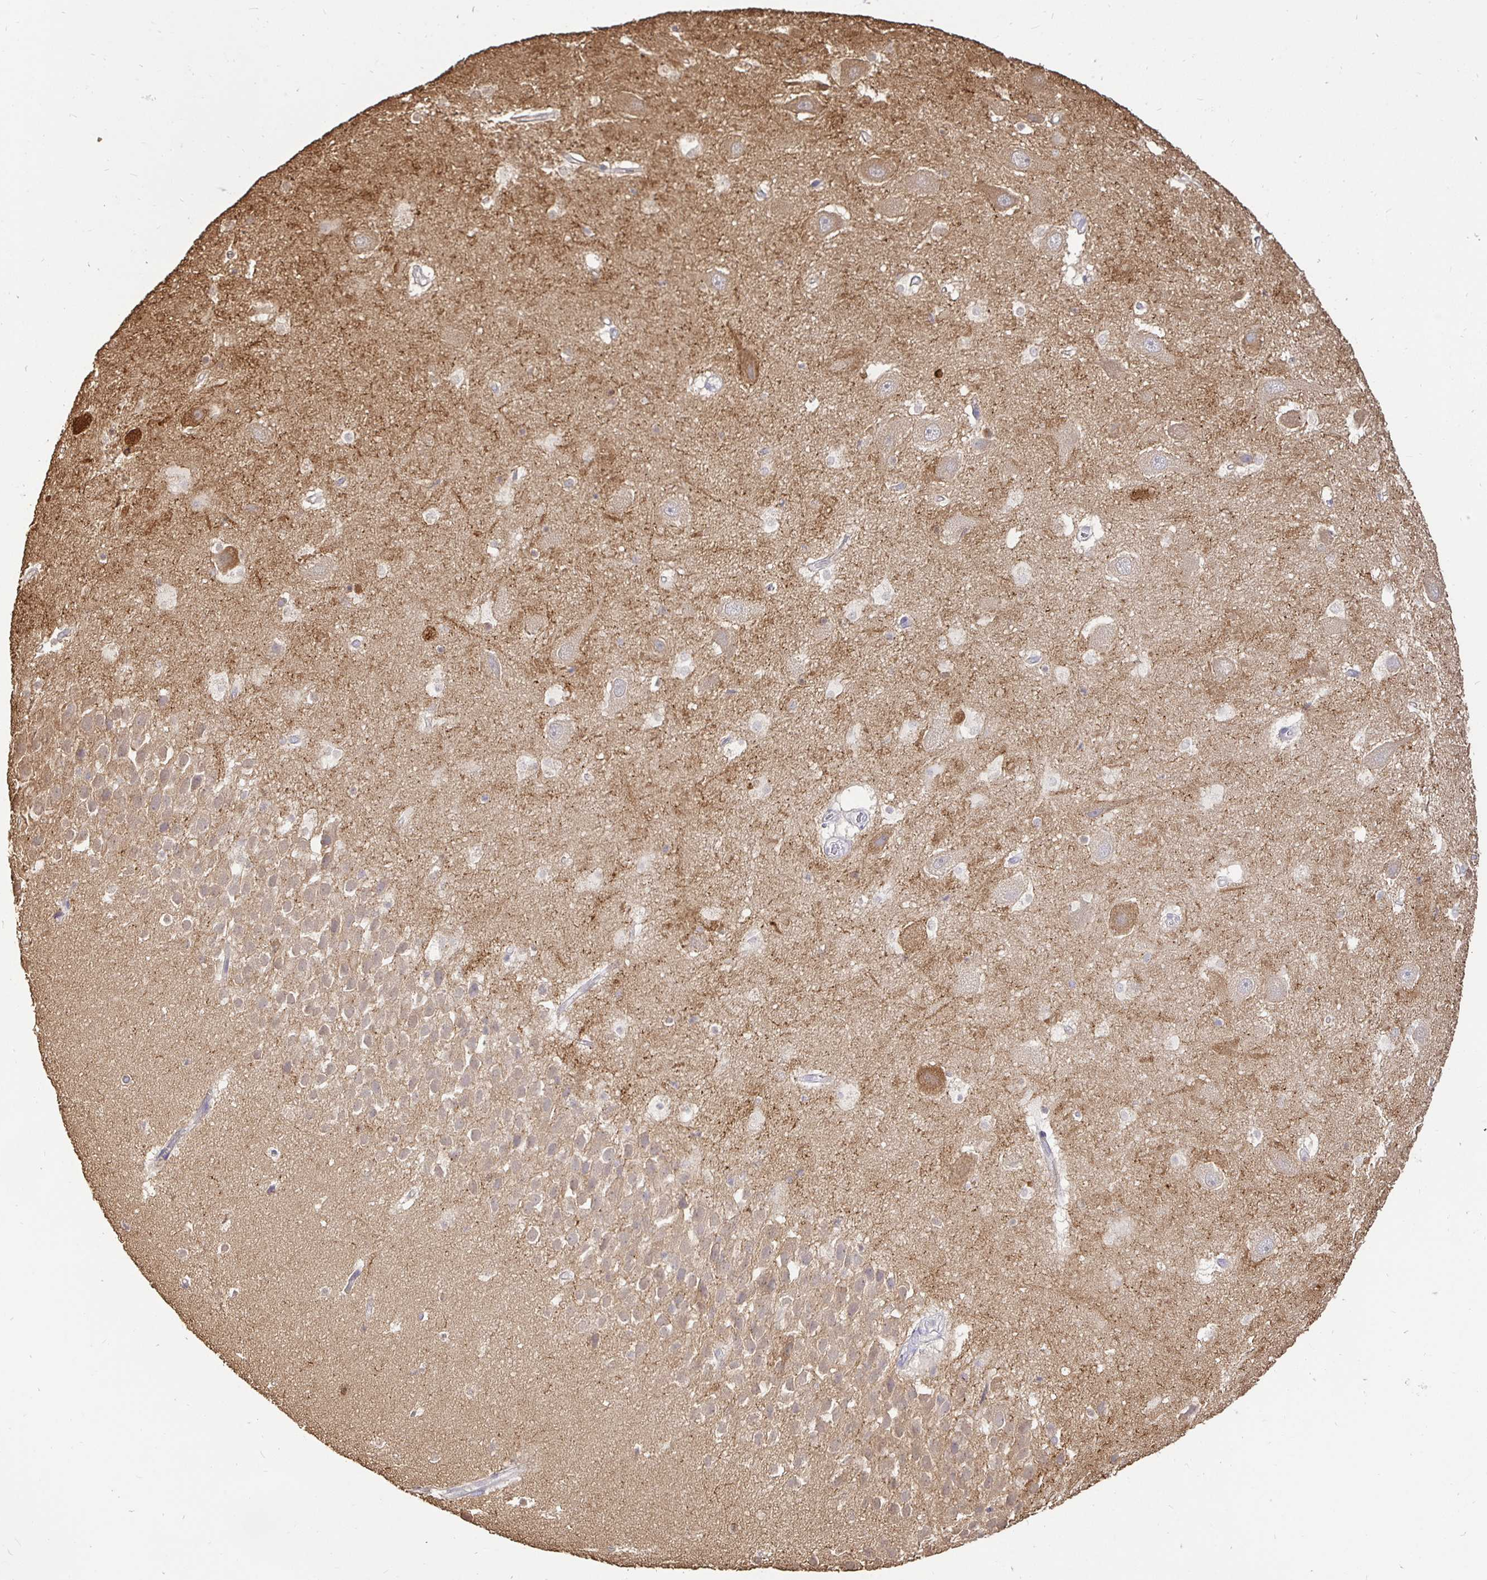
{"staining": {"intensity": "moderate", "quantity": "<25%", "location": "cytoplasmic/membranous,nuclear"}, "tissue": "hippocampus", "cell_type": "Glial cells", "image_type": "normal", "snomed": [{"axis": "morphology", "description": "Normal tissue, NOS"}, {"axis": "topography", "description": "Hippocampus"}], "caption": "Unremarkable hippocampus shows moderate cytoplasmic/membranous,nuclear positivity in about <25% of glial cells (IHC, brightfield microscopy, high magnification)..", "gene": "MAPK8IP3", "patient": {"sex": "male", "age": 26}}